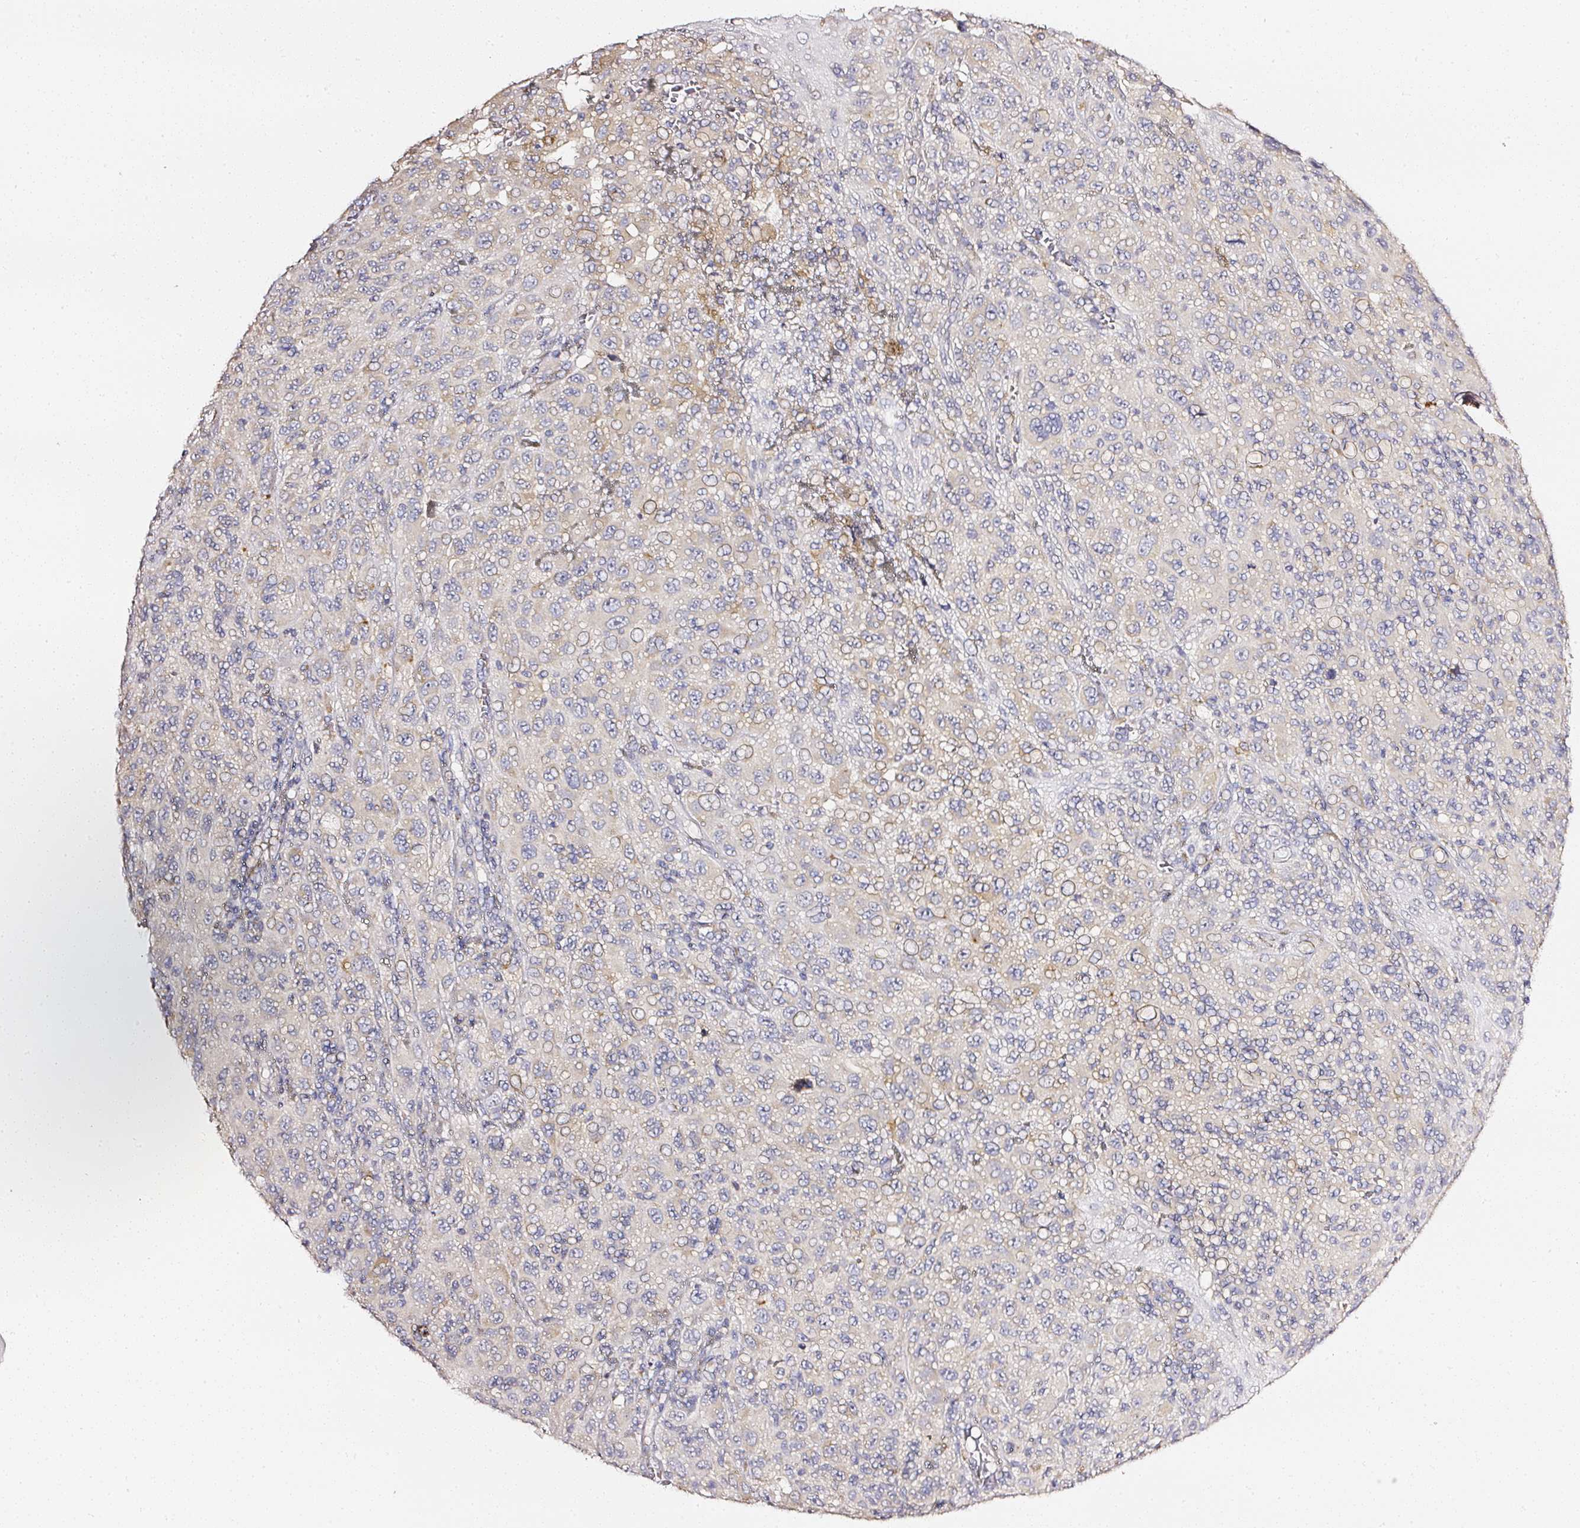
{"staining": {"intensity": "weak", "quantity": "<25%", "location": "cytoplasmic/membranous"}, "tissue": "melanoma", "cell_type": "Tumor cells", "image_type": "cancer", "snomed": [{"axis": "morphology", "description": "Malignant melanoma, NOS"}, {"axis": "topography", "description": "Skin"}], "caption": "This is an immunohistochemistry (IHC) micrograph of melanoma. There is no expression in tumor cells.", "gene": "NTRK1", "patient": {"sex": "female", "age": 91}}